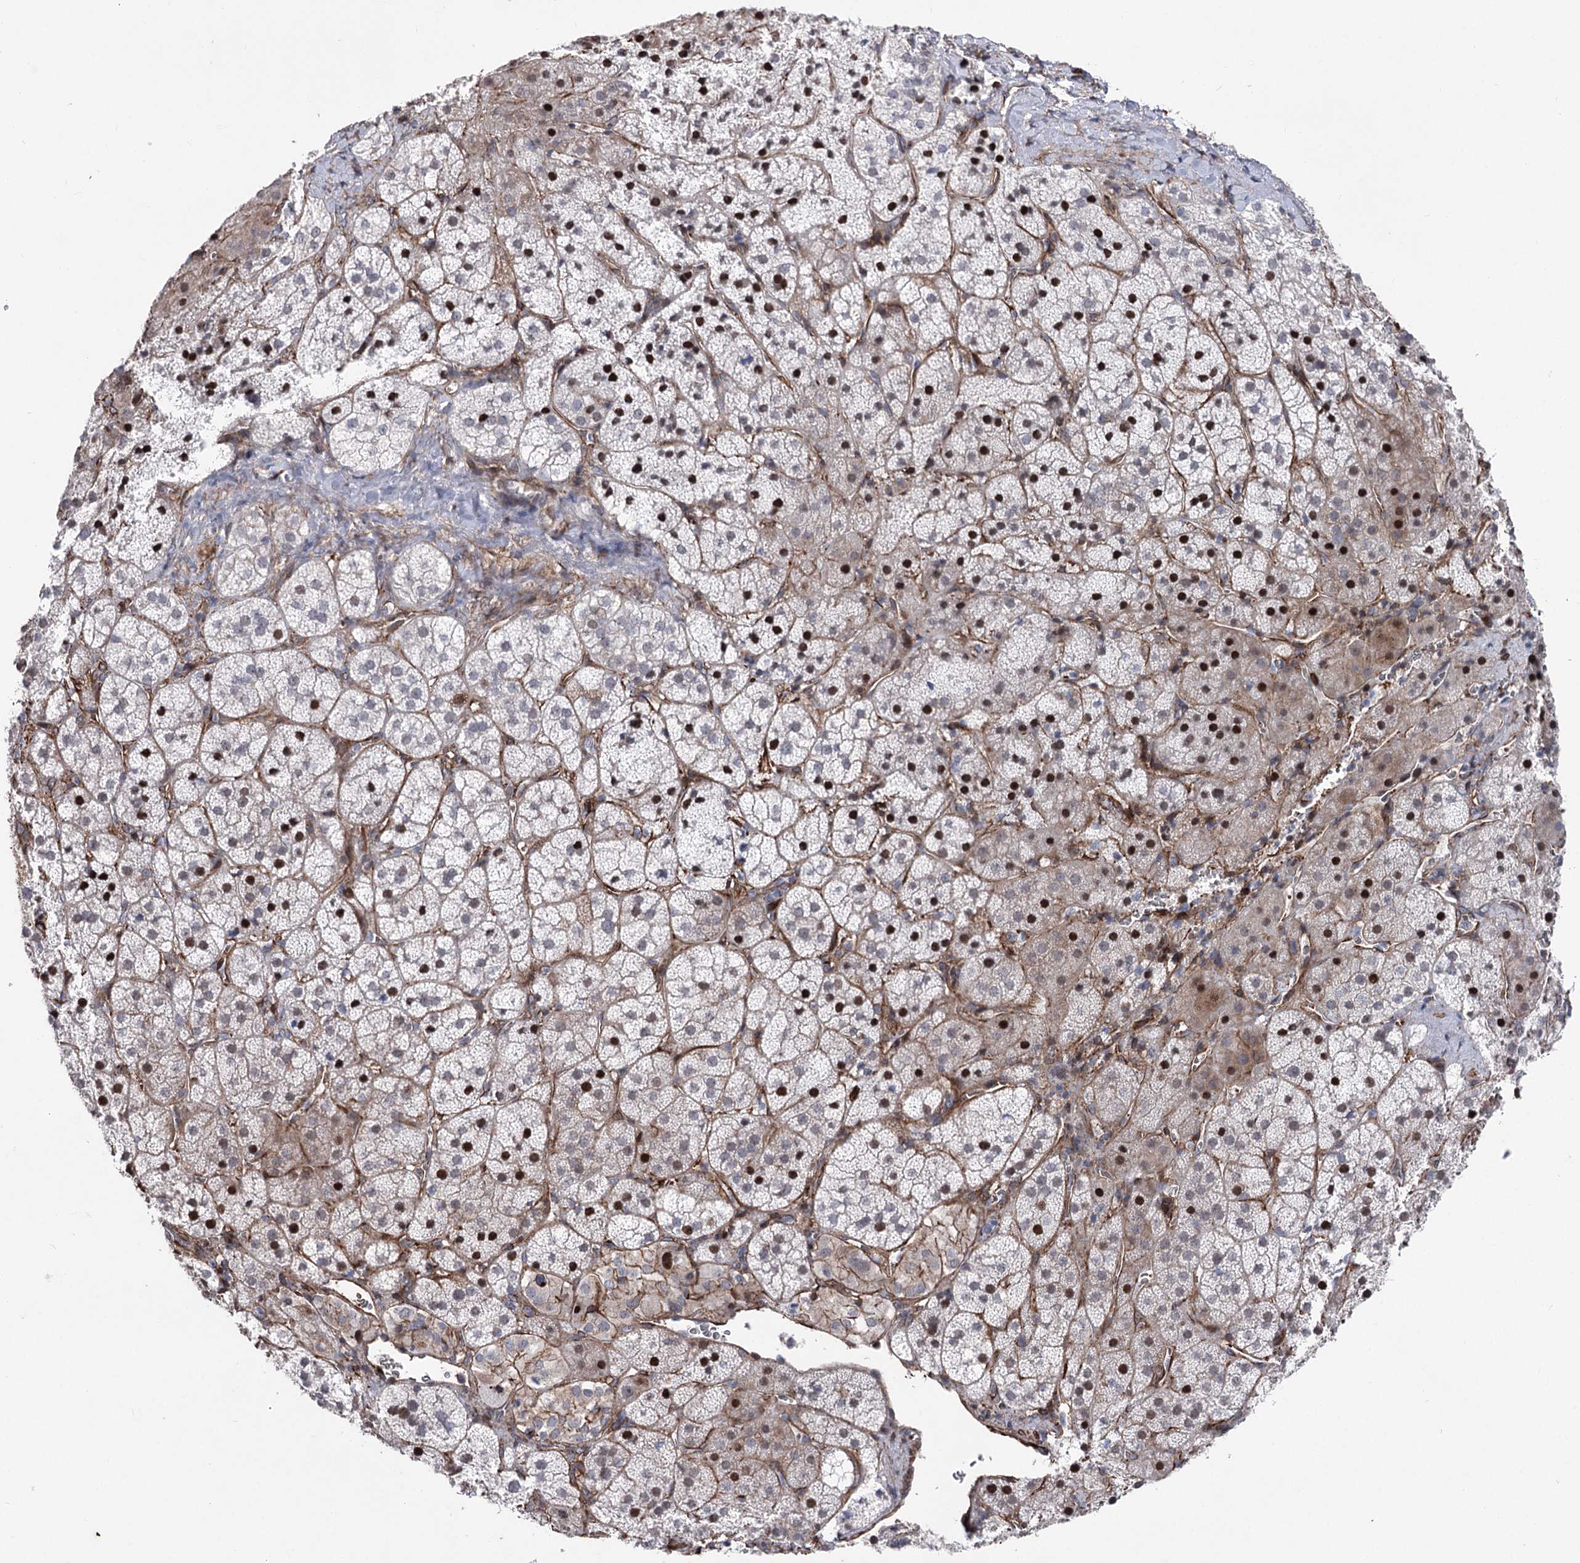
{"staining": {"intensity": "strong", "quantity": "<25%", "location": "nuclear"}, "tissue": "adrenal gland", "cell_type": "Glandular cells", "image_type": "normal", "snomed": [{"axis": "morphology", "description": "Normal tissue, NOS"}, {"axis": "topography", "description": "Adrenal gland"}], "caption": "High-power microscopy captured an immunohistochemistry (IHC) histopathology image of benign adrenal gland, revealing strong nuclear staining in about <25% of glandular cells.", "gene": "ARHGAP20", "patient": {"sex": "female", "age": 44}}